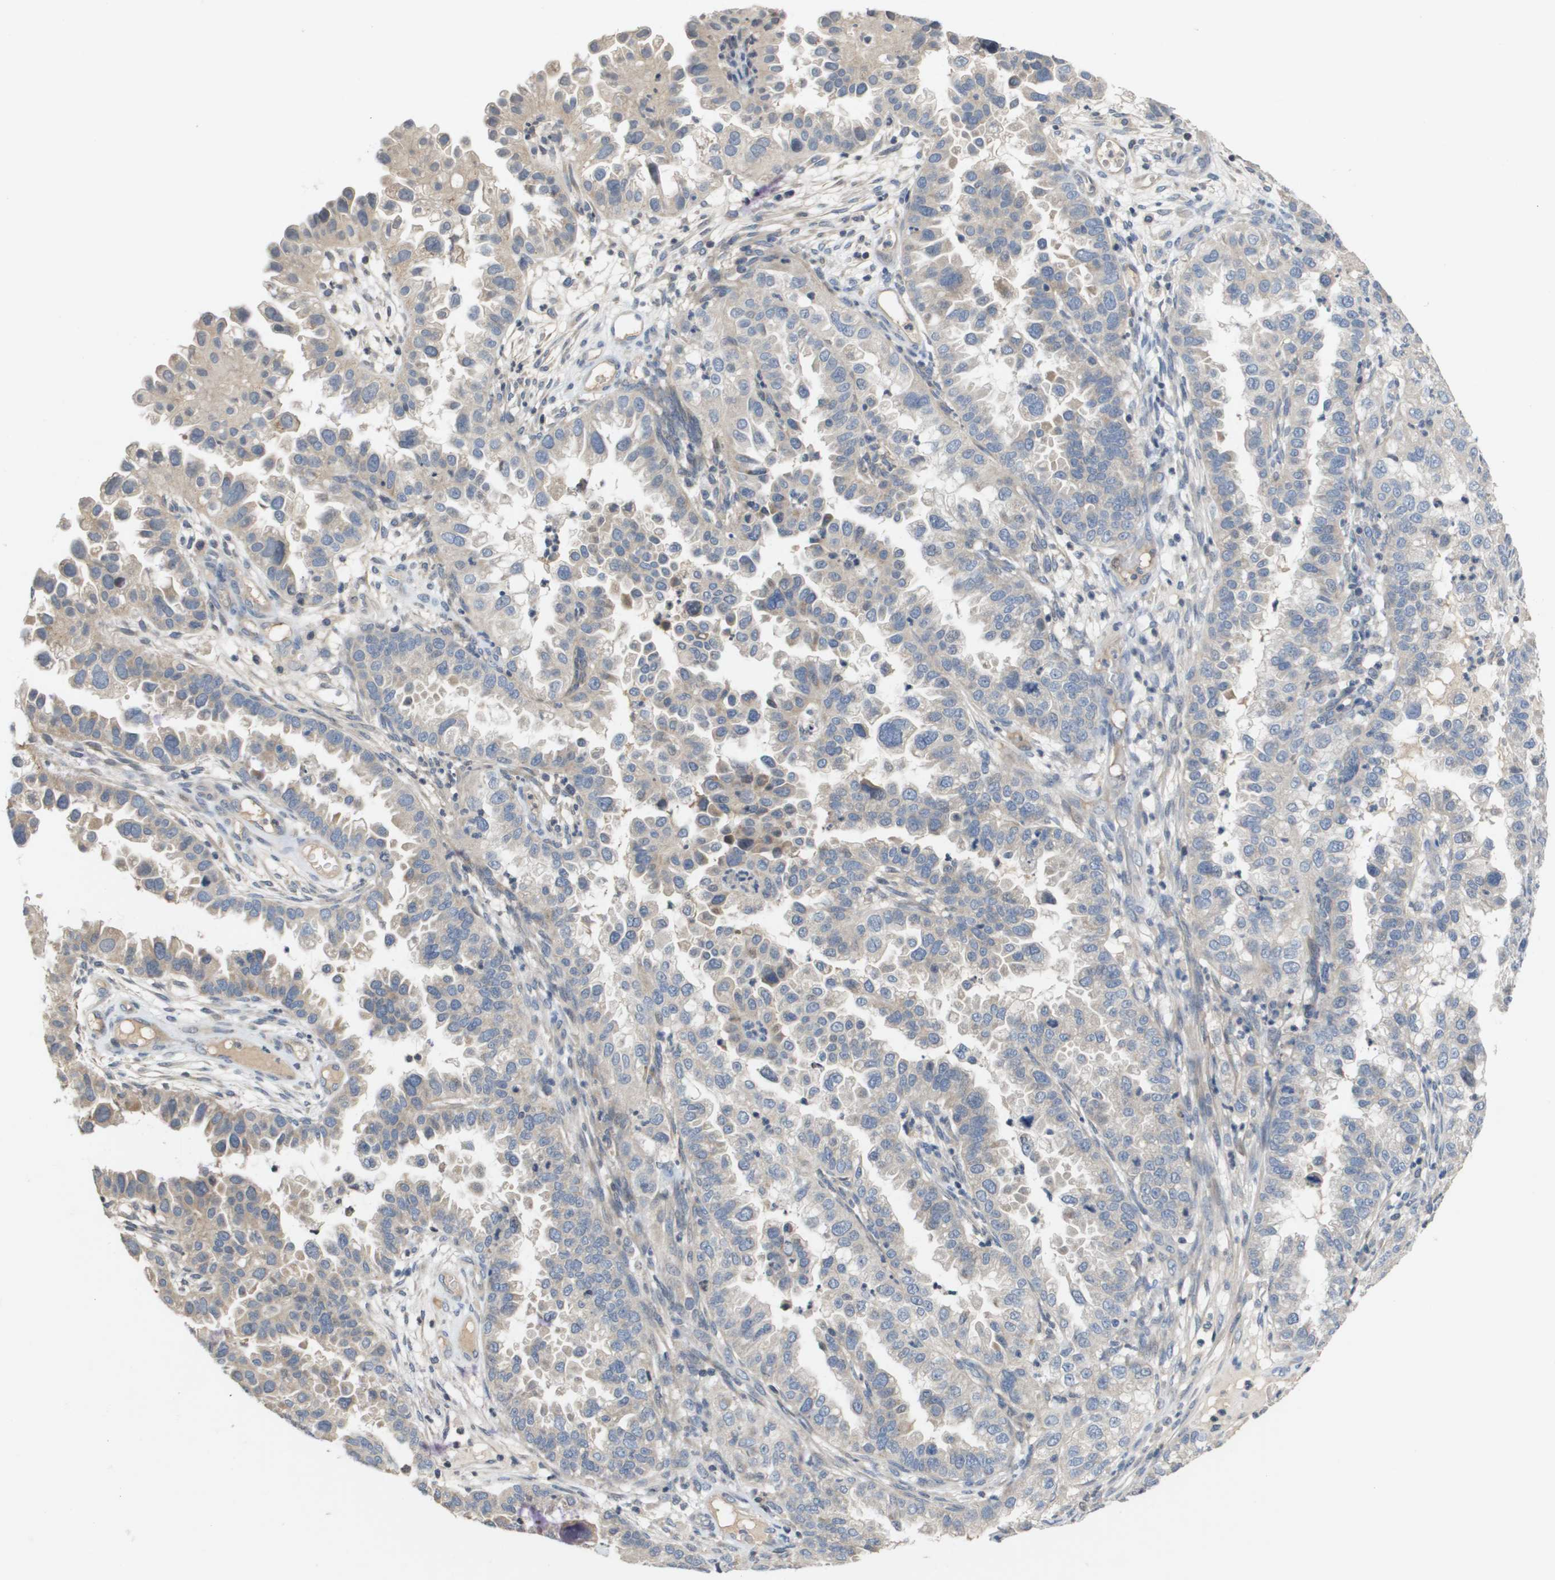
{"staining": {"intensity": "weak", "quantity": "<25%", "location": "cytoplasmic/membranous"}, "tissue": "endometrial cancer", "cell_type": "Tumor cells", "image_type": "cancer", "snomed": [{"axis": "morphology", "description": "Adenocarcinoma, NOS"}, {"axis": "topography", "description": "Endometrium"}], "caption": "A high-resolution histopathology image shows immunohistochemistry staining of endometrial adenocarcinoma, which reveals no significant staining in tumor cells. (DAB immunohistochemistry (IHC) with hematoxylin counter stain).", "gene": "CAPN11", "patient": {"sex": "female", "age": 85}}